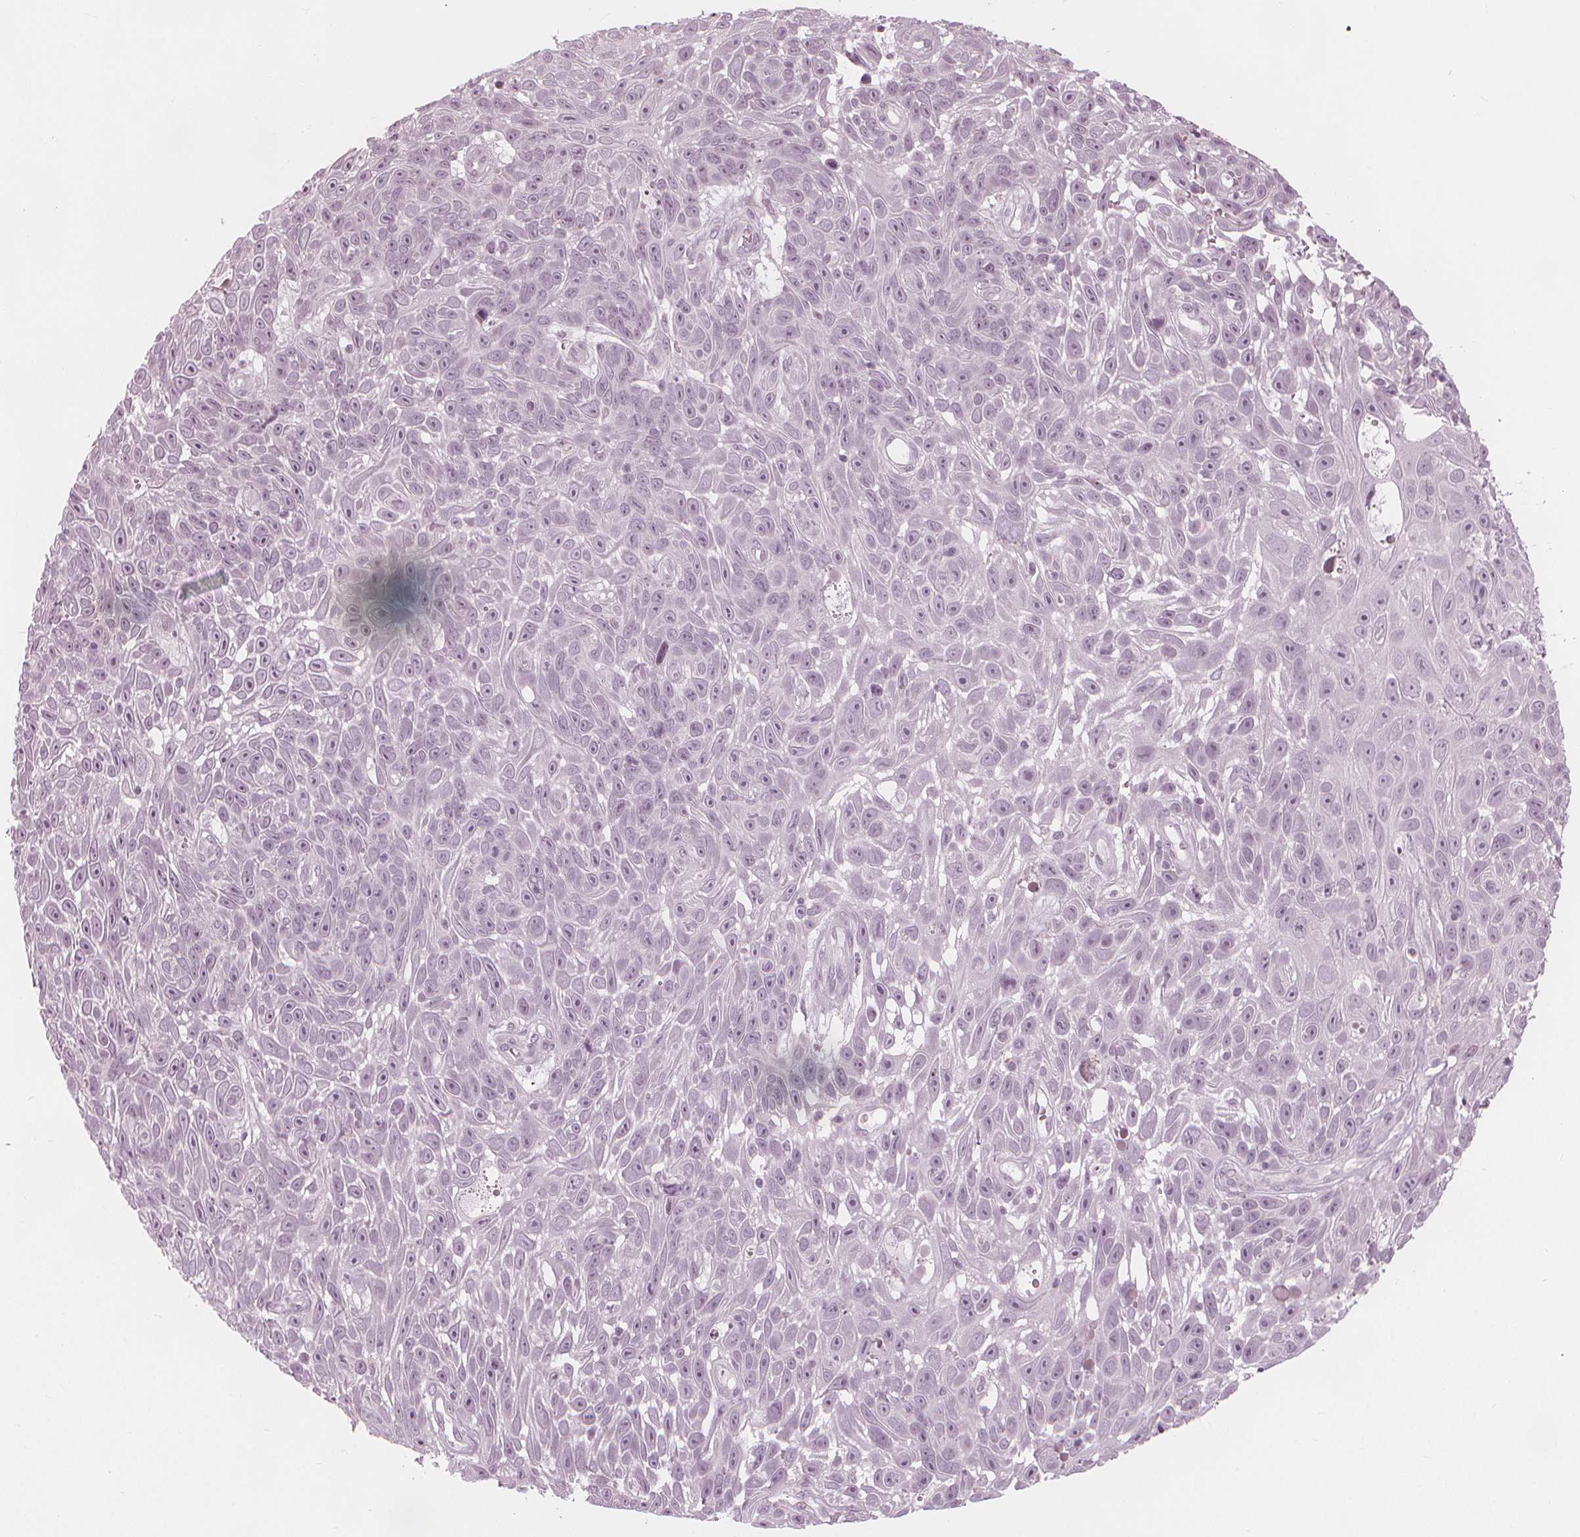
{"staining": {"intensity": "negative", "quantity": "none", "location": "none"}, "tissue": "skin cancer", "cell_type": "Tumor cells", "image_type": "cancer", "snomed": [{"axis": "morphology", "description": "Squamous cell carcinoma, NOS"}, {"axis": "topography", "description": "Skin"}], "caption": "There is no significant staining in tumor cells of skin squamous cell carcinoma. (DAB (3,3'-diaminobenzidine) immunohistochemistry visualized using brightfield microscopy, high magnification).", "gene": "PAEP", "patient": {"sex": "male", "age": 82}}